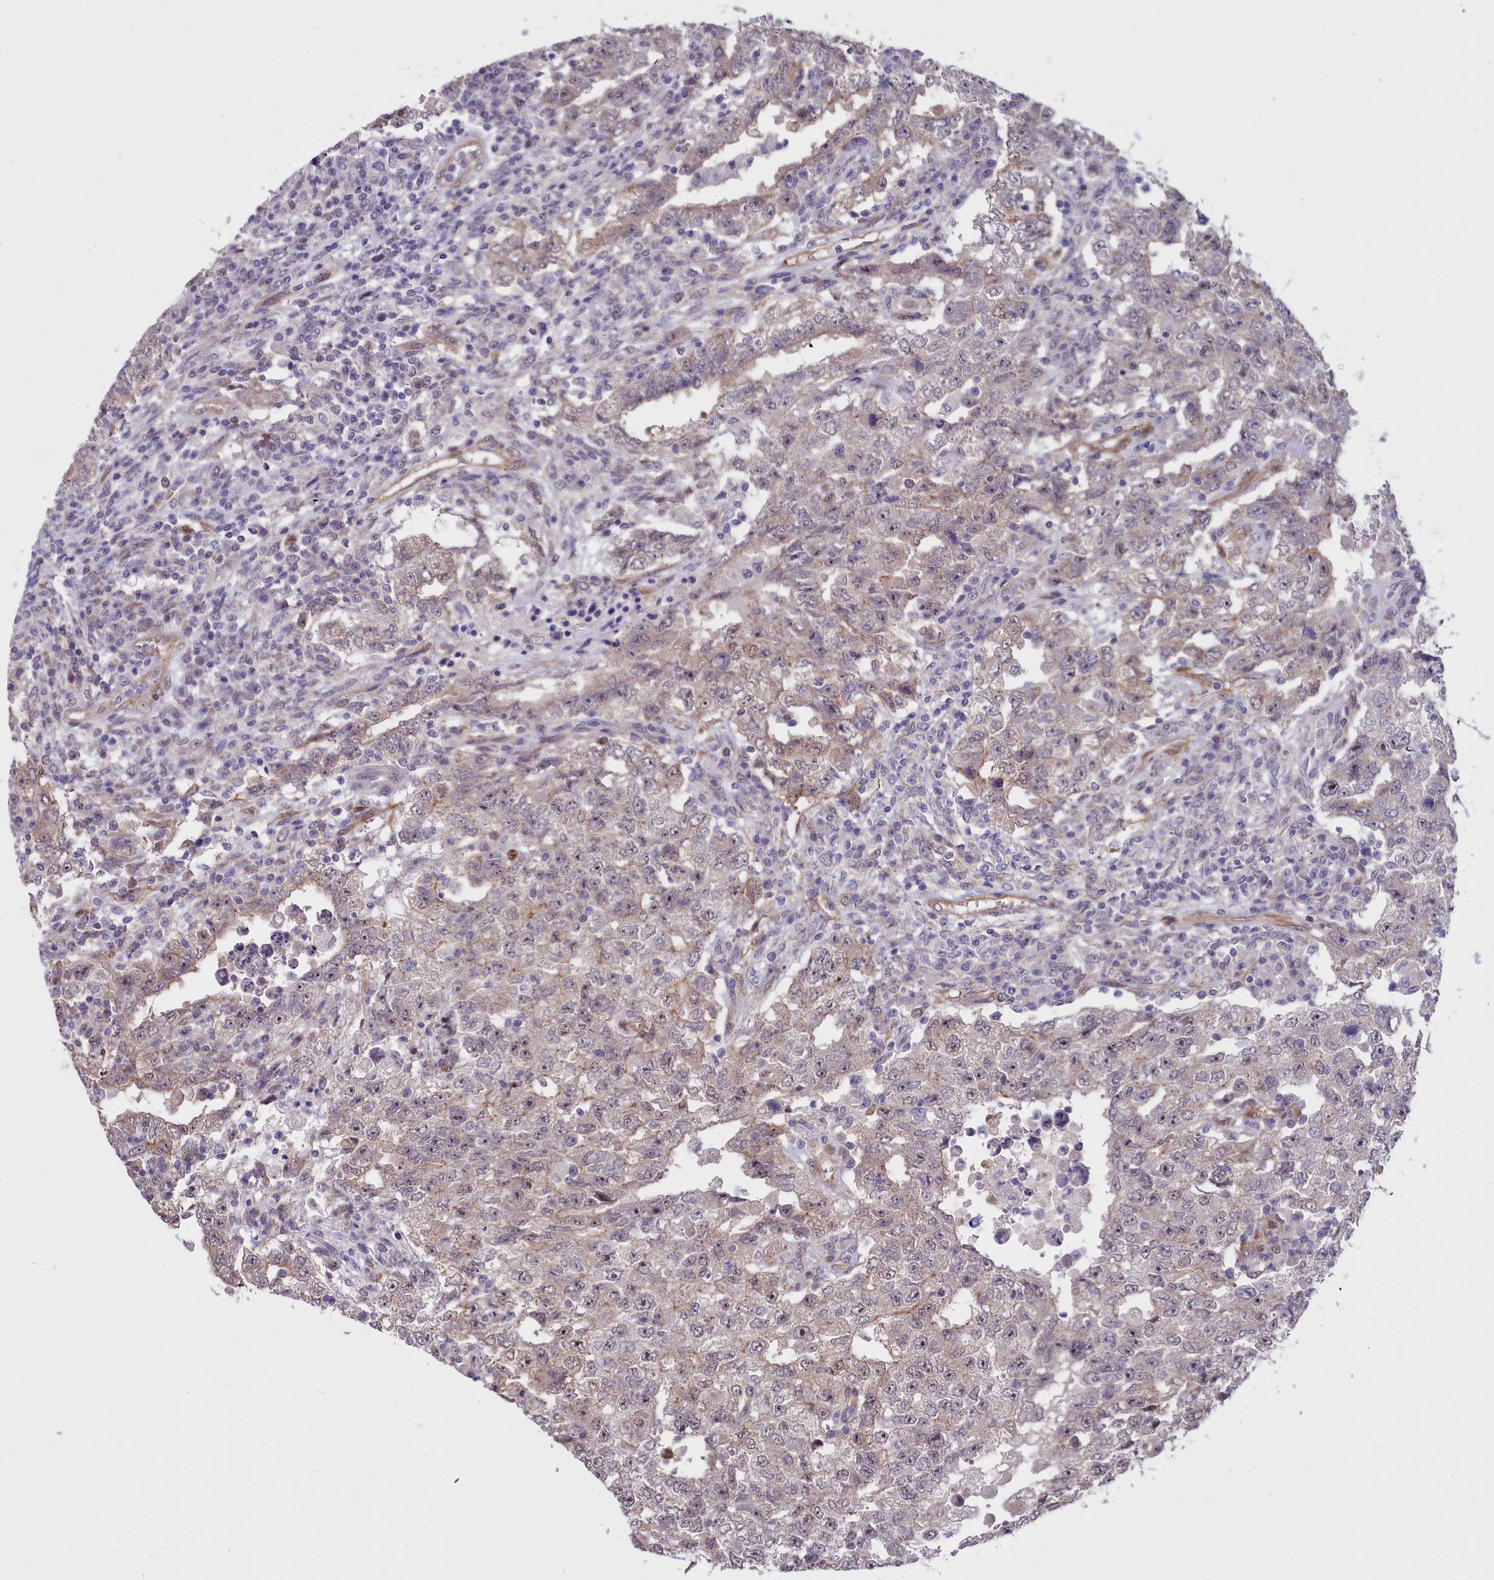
{"staining": {"intensity": "weak", "quantity": "<25%", "location": "cytoplasmic/membranous"}, "tissue": "testis cancer", "cell_type": "Tumor cells", "image_type": "cancer", "snomed": [{"axis": "morphology", "description": "Carcinoma, Embryonal, NOS"}, {"axis": "topography", "description": "Testis"}], "caption": "Immunohistochemistry (IHC) image of testis cancer stained for a protein (brown), which shows no positivity in tumor cells.", "gene": "BCAR1", "patient": {"sex": "male", "age": 26}}